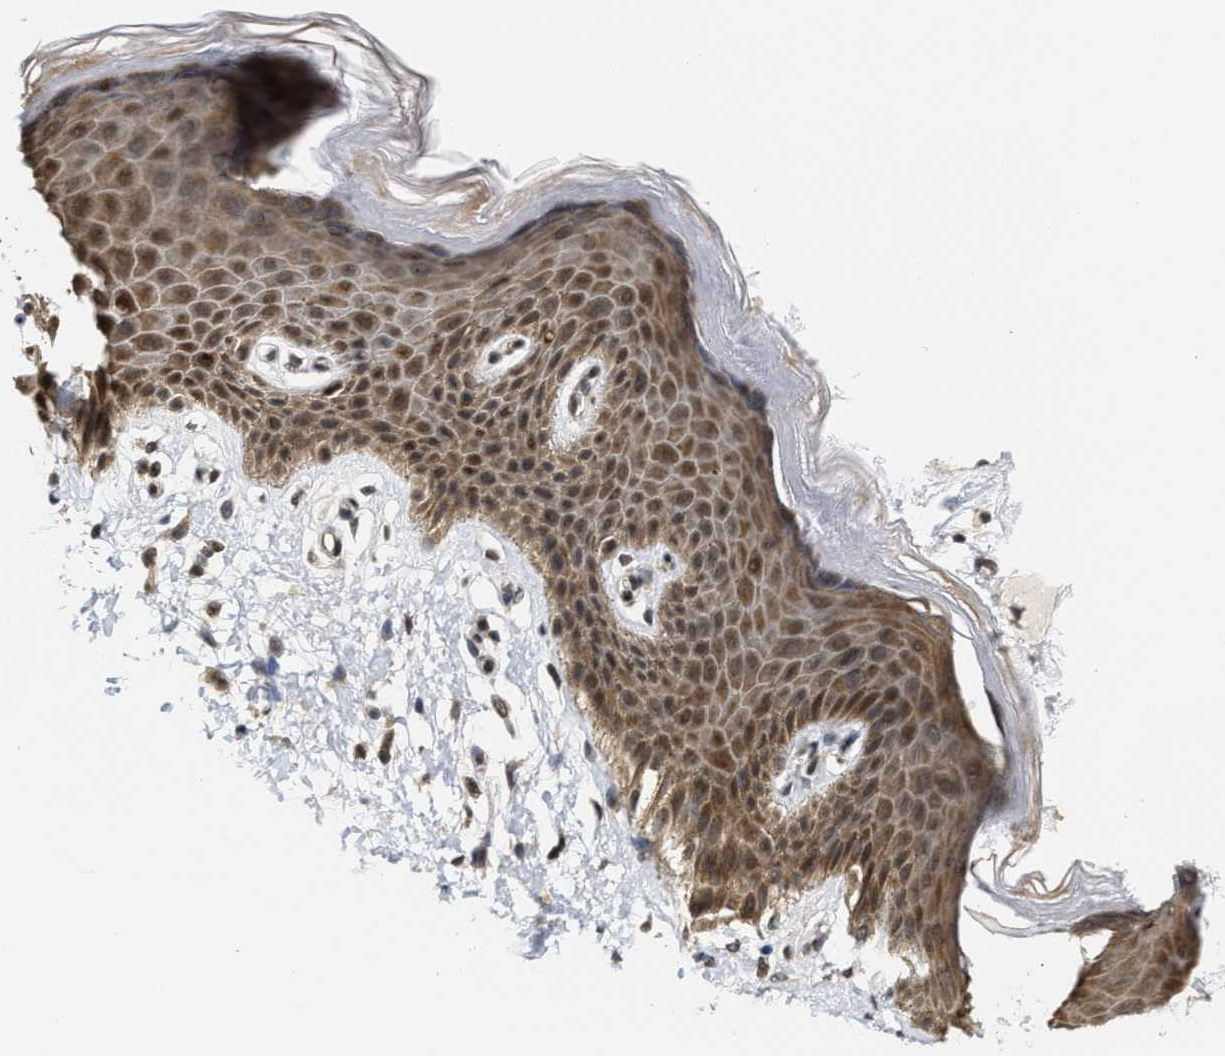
{"staining": {"intensity": "moderate", "quantity": ">75%", "location": "cytoplasmic/membranous,nuclear"}, "tissue": "skin", "cell_type": "Epidermal cells", "image_type": "normal", "snomed": [{"axis": "morphology", "description": "Normal tissue, NOS"}, {"axis": "topography", "description": "Anal"}], "caption": "The immunohistochemical stain highlights moderate cytoplasmic/membranous,nuclear staining in epidermal cells of unremarkable skin. (DAB IHC with brightfield microscopy, high magnification).", "gene": "ANKRD6", "patient": {"sex": "male", "age": 44}}